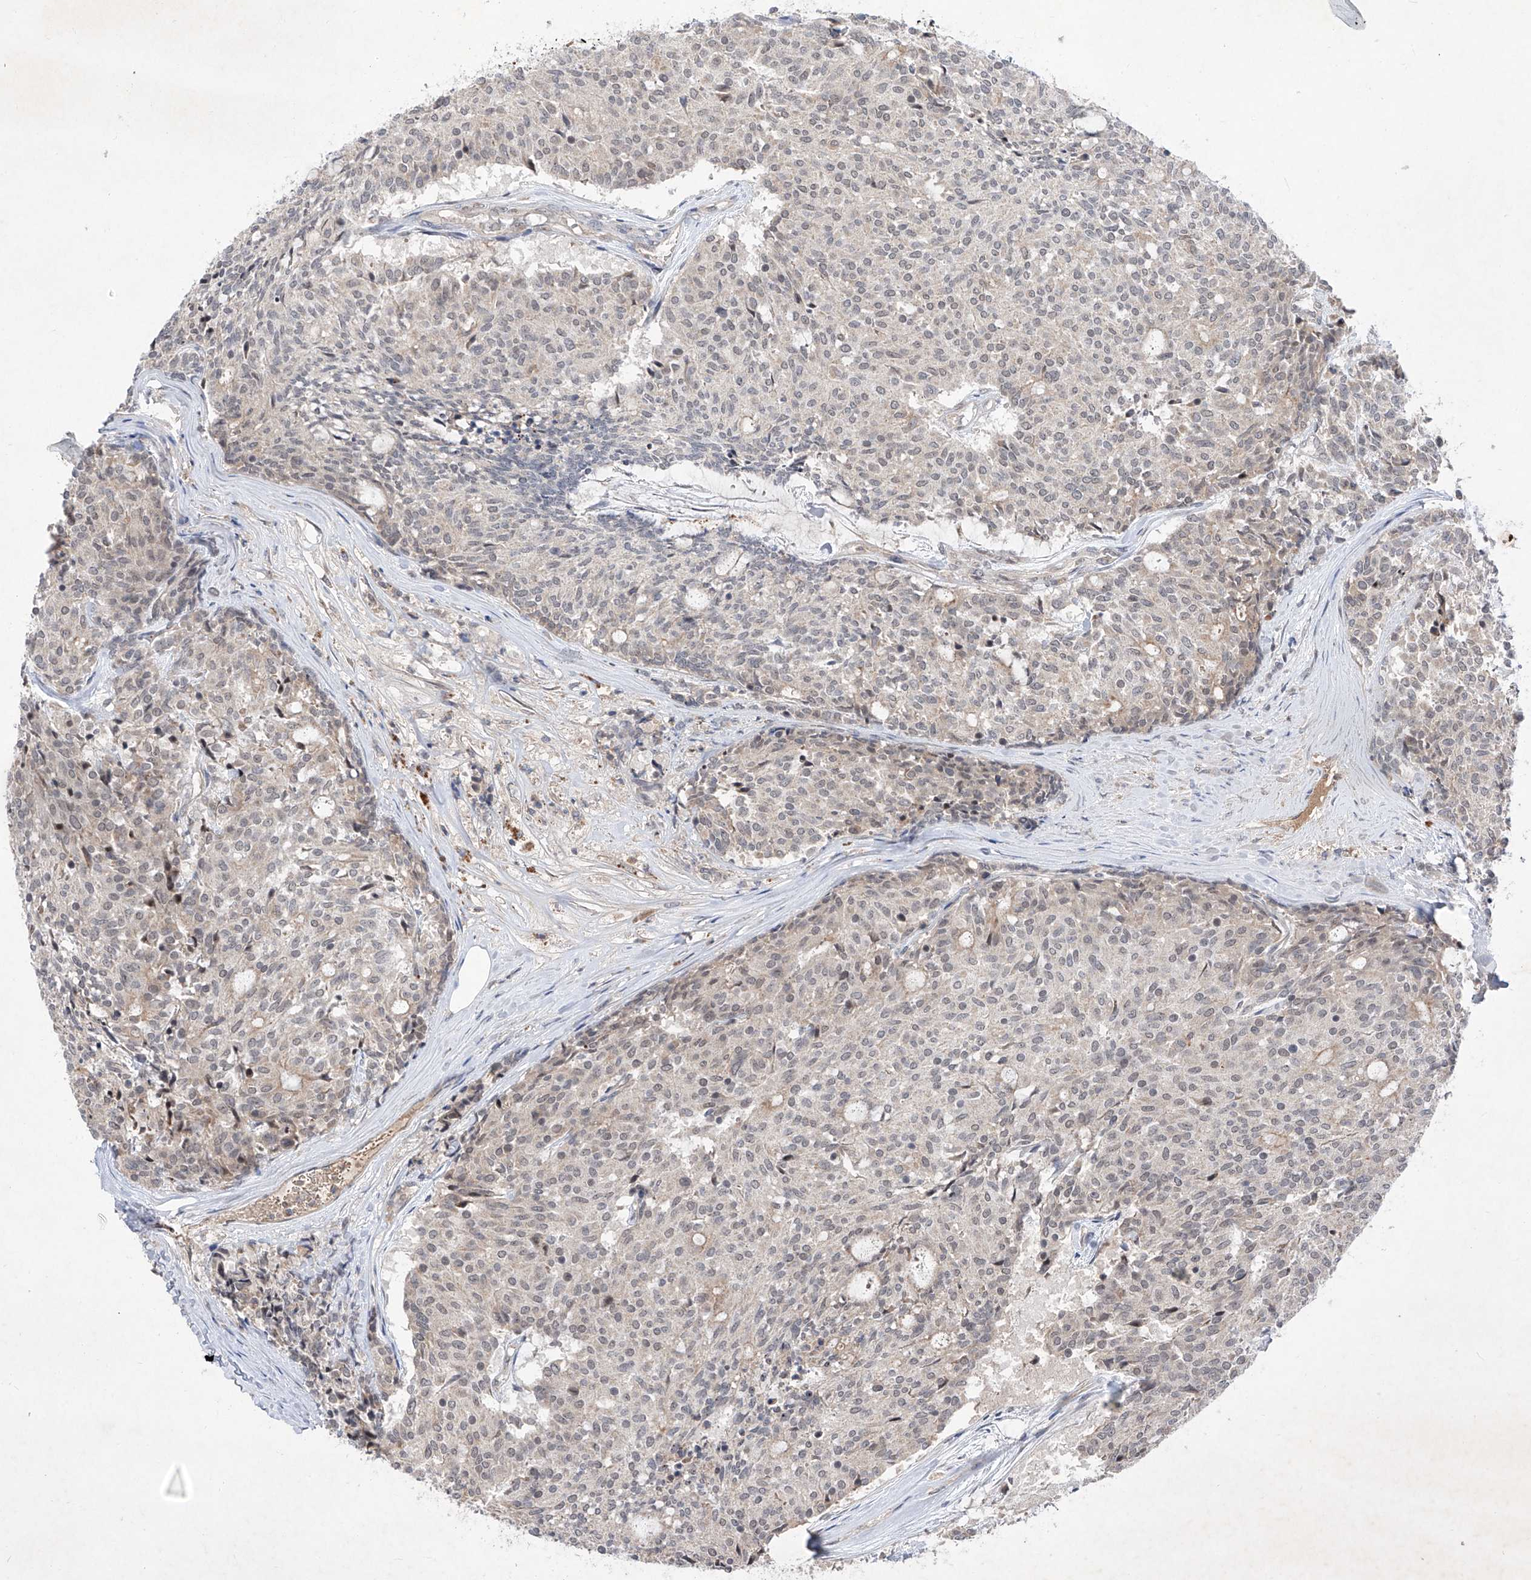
{"staining": {"intensity": "weak", "quantity": "<25%", "location": "nuclear"}, "tissue": "carcinoid", "cell_type": "Tumor cells", "image_type": "cancer", "snomed": [{"axis": "morphology", "description": "Carcinoid, malignant, NOS"}, {"axis": "topography", "description": "Pancreas"}], "caption": "High magnification brightfield microscopy of carcinoid stained with DAB (3,3'-diaminobenzidine) (brown) and counterstained with hematoxylin (blue): tumor cells show no significant expression. (Stains: DAB (3,3'-diaminobenzidine) immunohistochemistry with hematoxylin counter stain, Microscopy: brightfield microscopy at high magnification).", "gene": "FAM135A", "patient": {"sex": "female", "age": 54}}